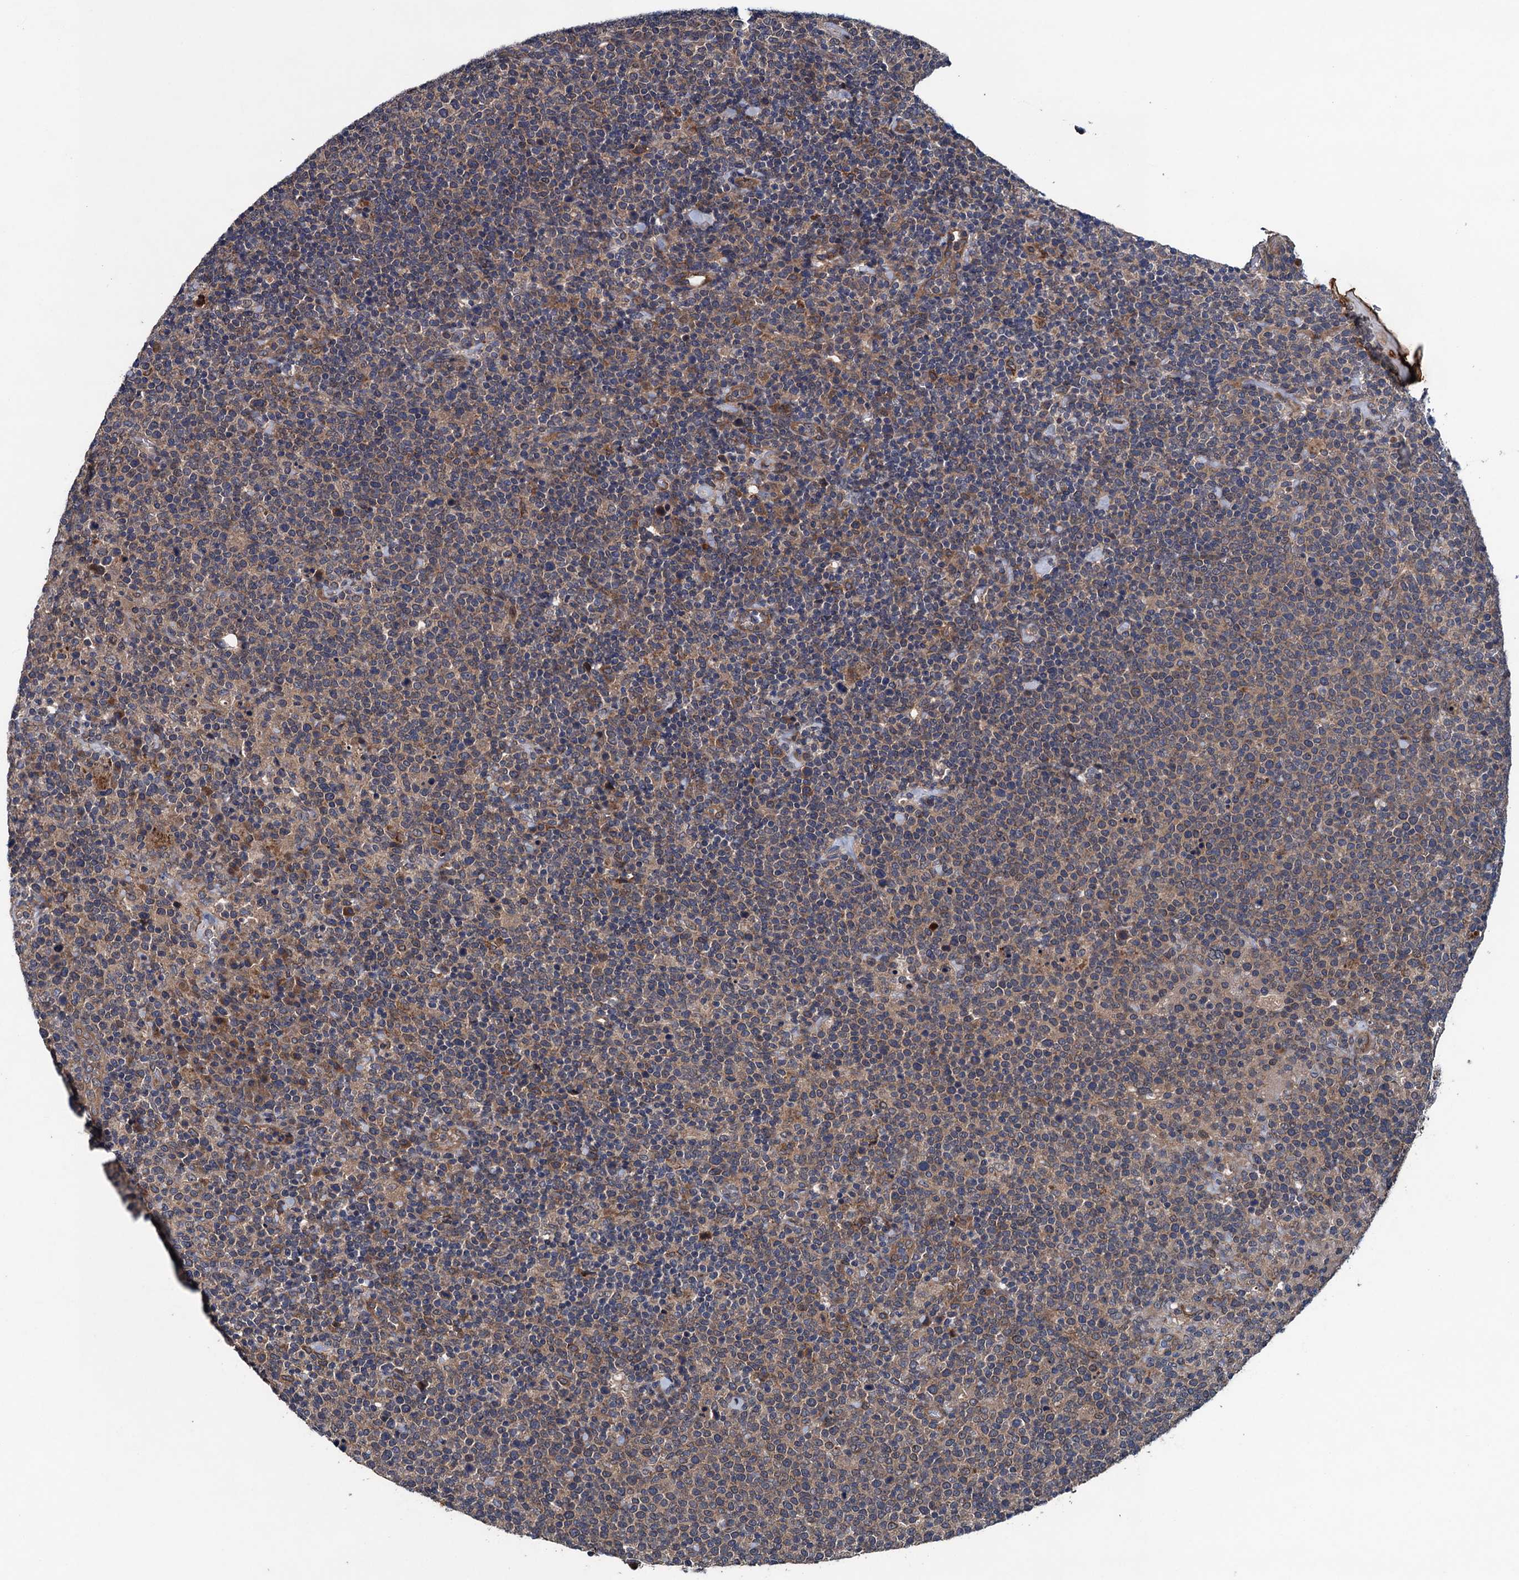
{"staining": {"intensity": "weak", "quantity": "25%-75%", "location": "cytoplasmic/membranous"}, "tissue": "lymphoma", "cell_type": "Tumor cells", "image_type": "cancer", "snomed": [{"axis": "morphology", "description": "Malignant lymphoma, non-Hodgkin's type, High grade"}, {"axis": "topography", "description": "Lymph node"}], "caption": "A histopathology image of human lymphoma stained for a protein demonstrates weak cytoplasmic/membranous brown staining in tumor cells.", "gene": "BLTP3B", "patient": {"sex": "male", "age": 61}}